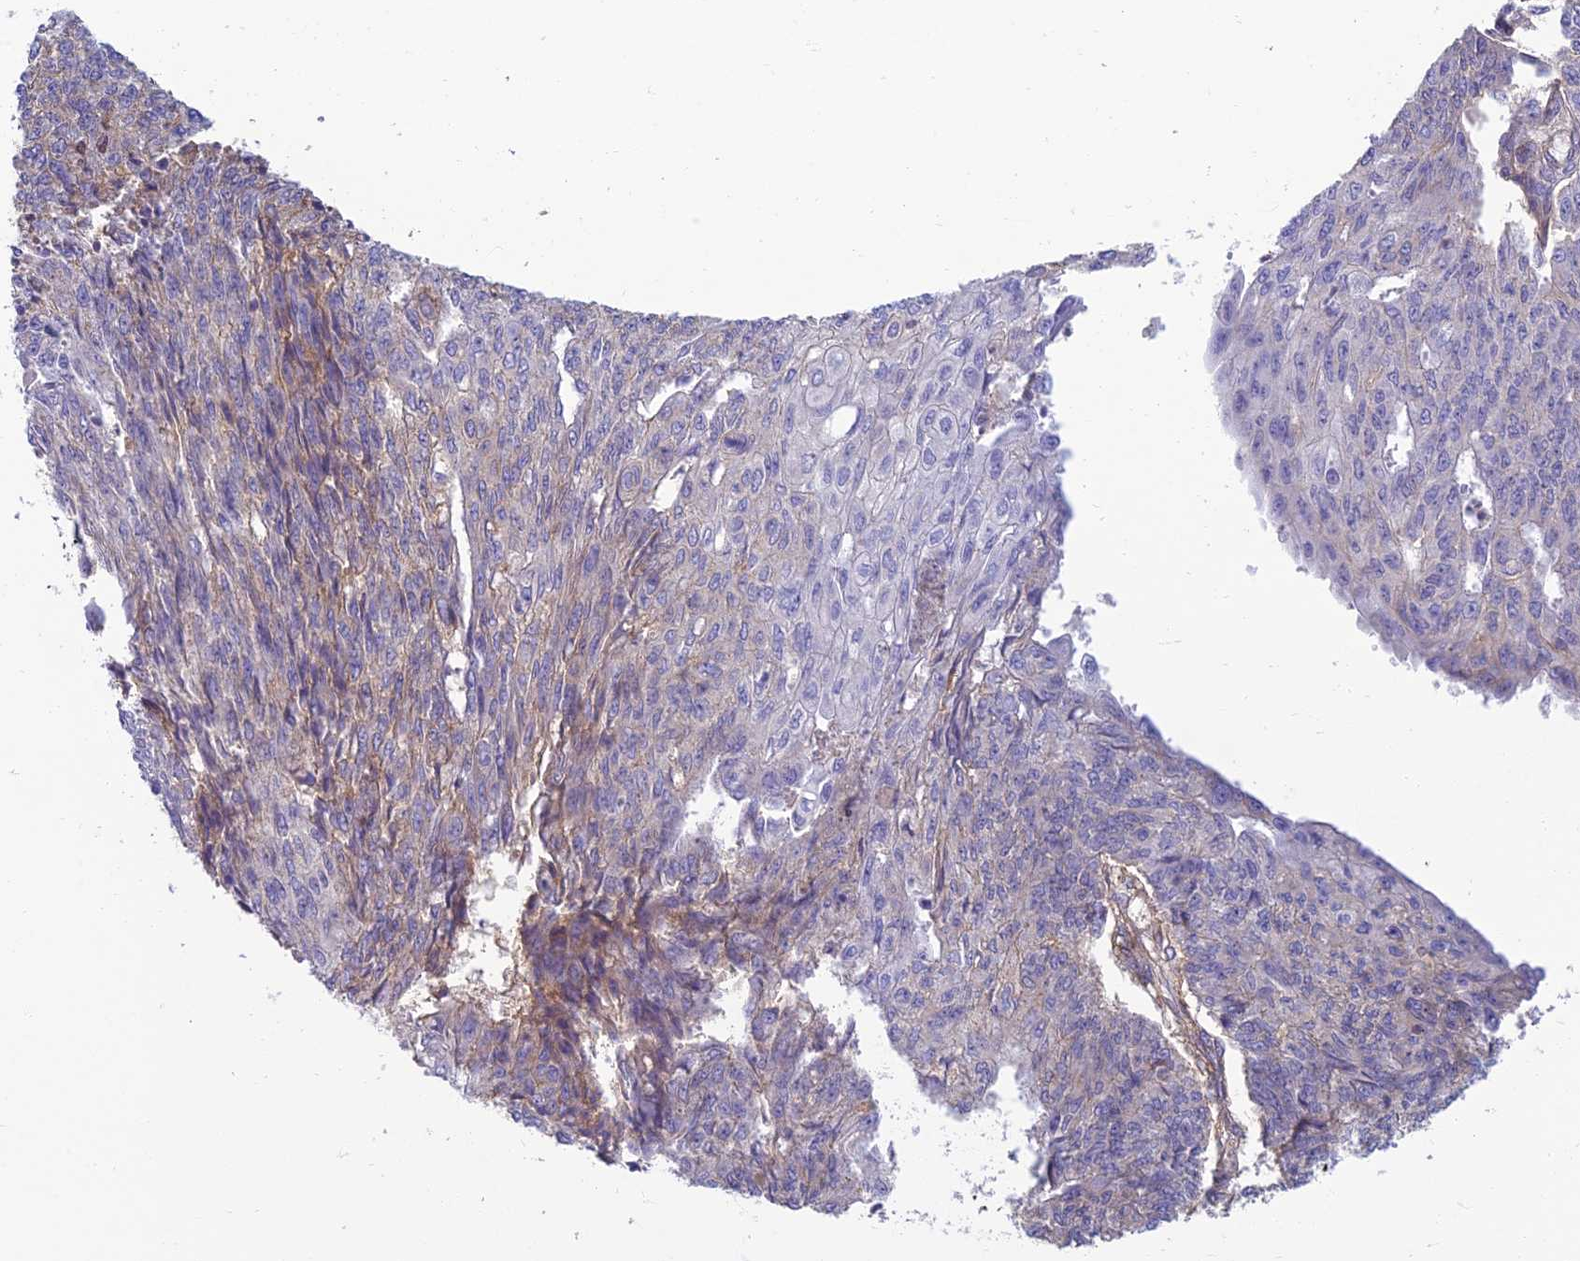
{"staining": {"intensity": "negative", "quantity": "none", "location": "none"}, "tissue": "endometrial cancer", "cell_type": "Tumor cells", "image_type": "cancer", "snomed": [{"axis": "morphology", "description": "Adenocarcinoma, NOS"}, {"axis": "topography", "description": "Endometrium"}], "caption": "The immunohistochemistry image has no significant positivity in tumor cells of endometrial cancer tissue.", "gene": "NEURL1", "patient": {"sex": "female", "age": 32}}